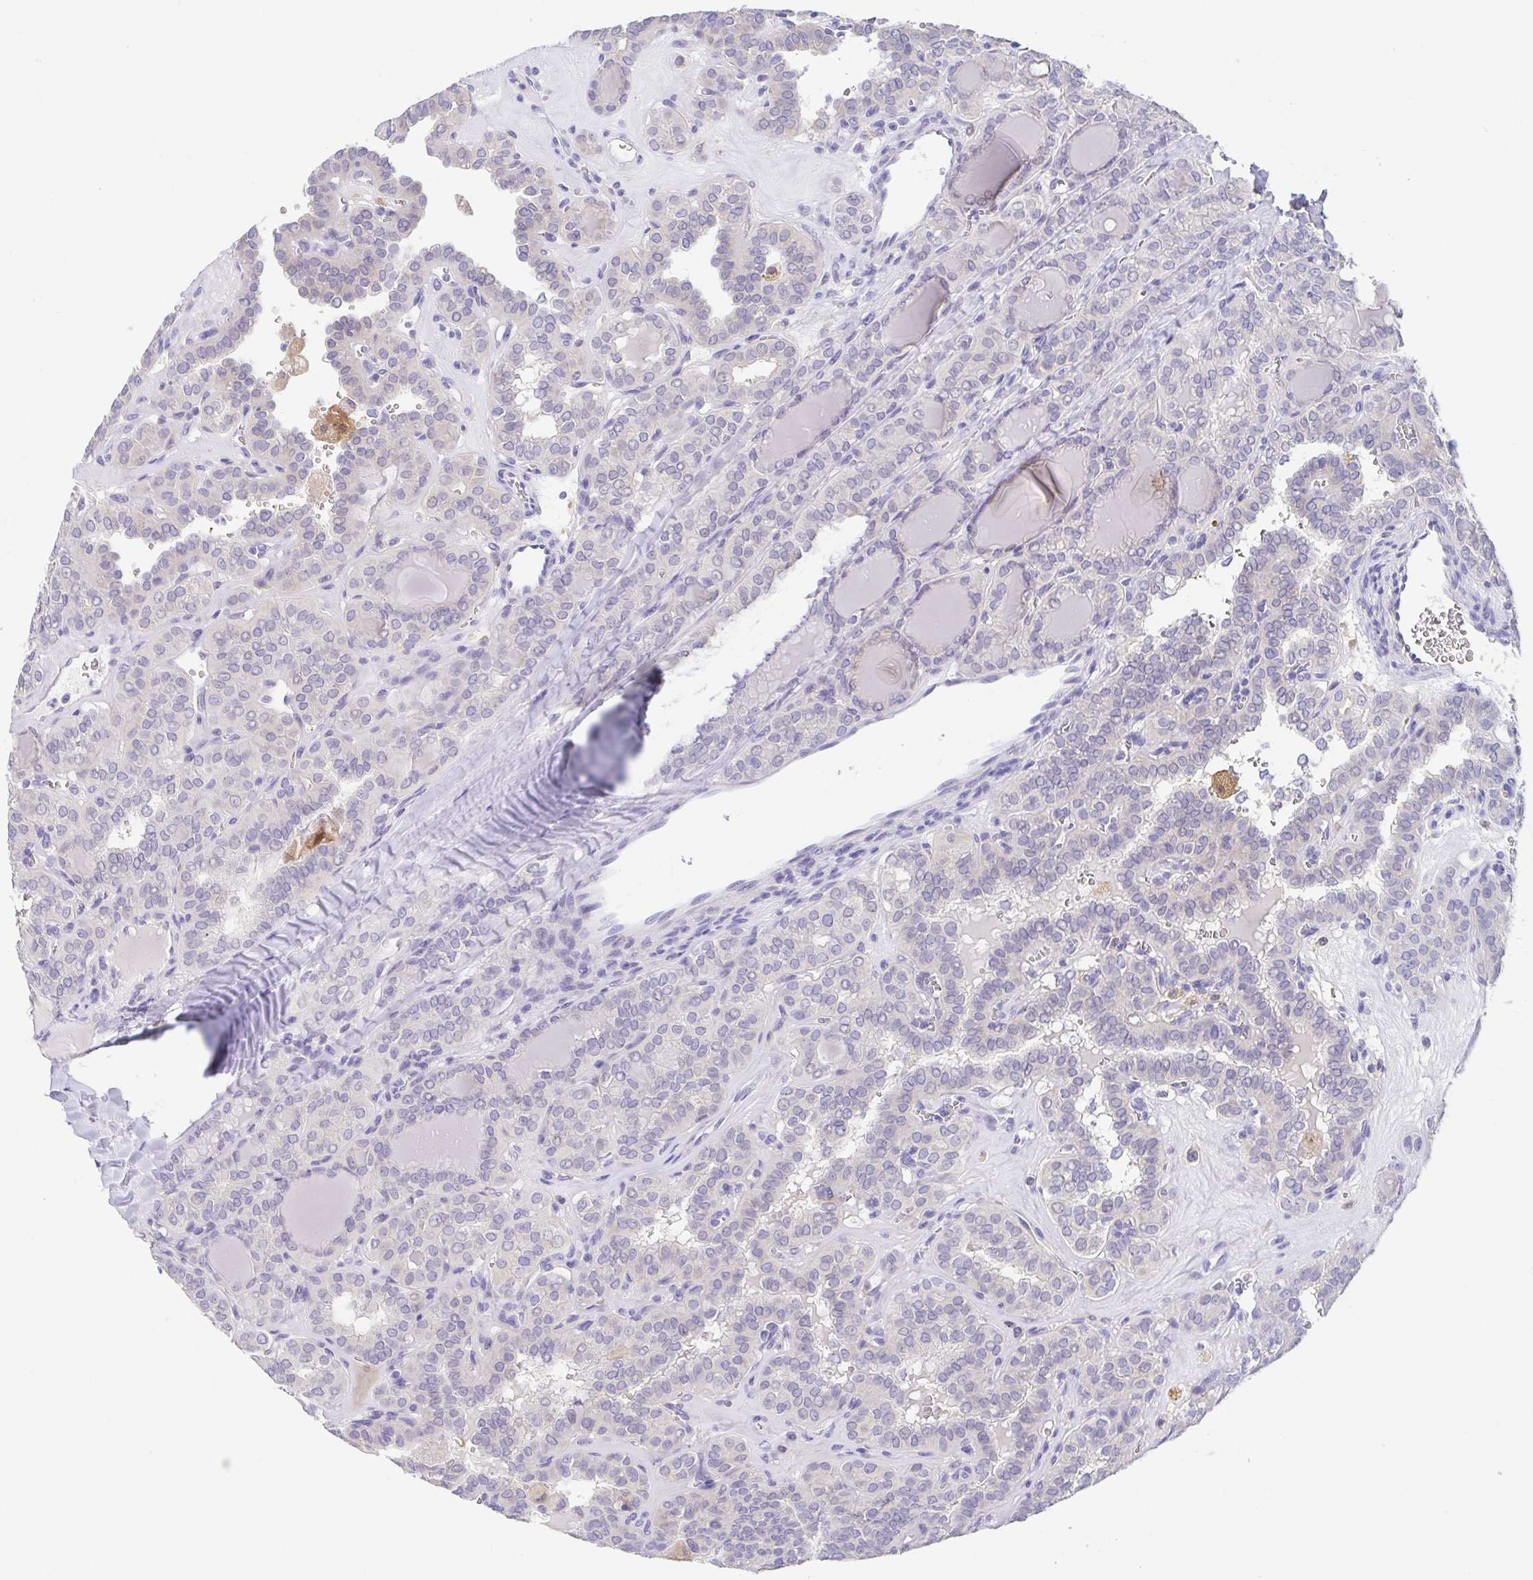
{"staining": {"intensity": "negative", "quantity": "none", "location": "none"}, "tissue": "thyroid cancer", "cell_type": "Tumor cells", "image_type": "cancer", "snomed": [{"axis": "morphology", "description": "Papillary adenocarcinoma, NOS"}, {"axis": "topography", "description": "Thyroid gland"}], "caption": "Protein analysis of papillary adenocarcinoma (thyroid) reveals no significant expression in tumor cells.", "gene": "FABP3", "patient": {"sex": "female", "age": 41}}